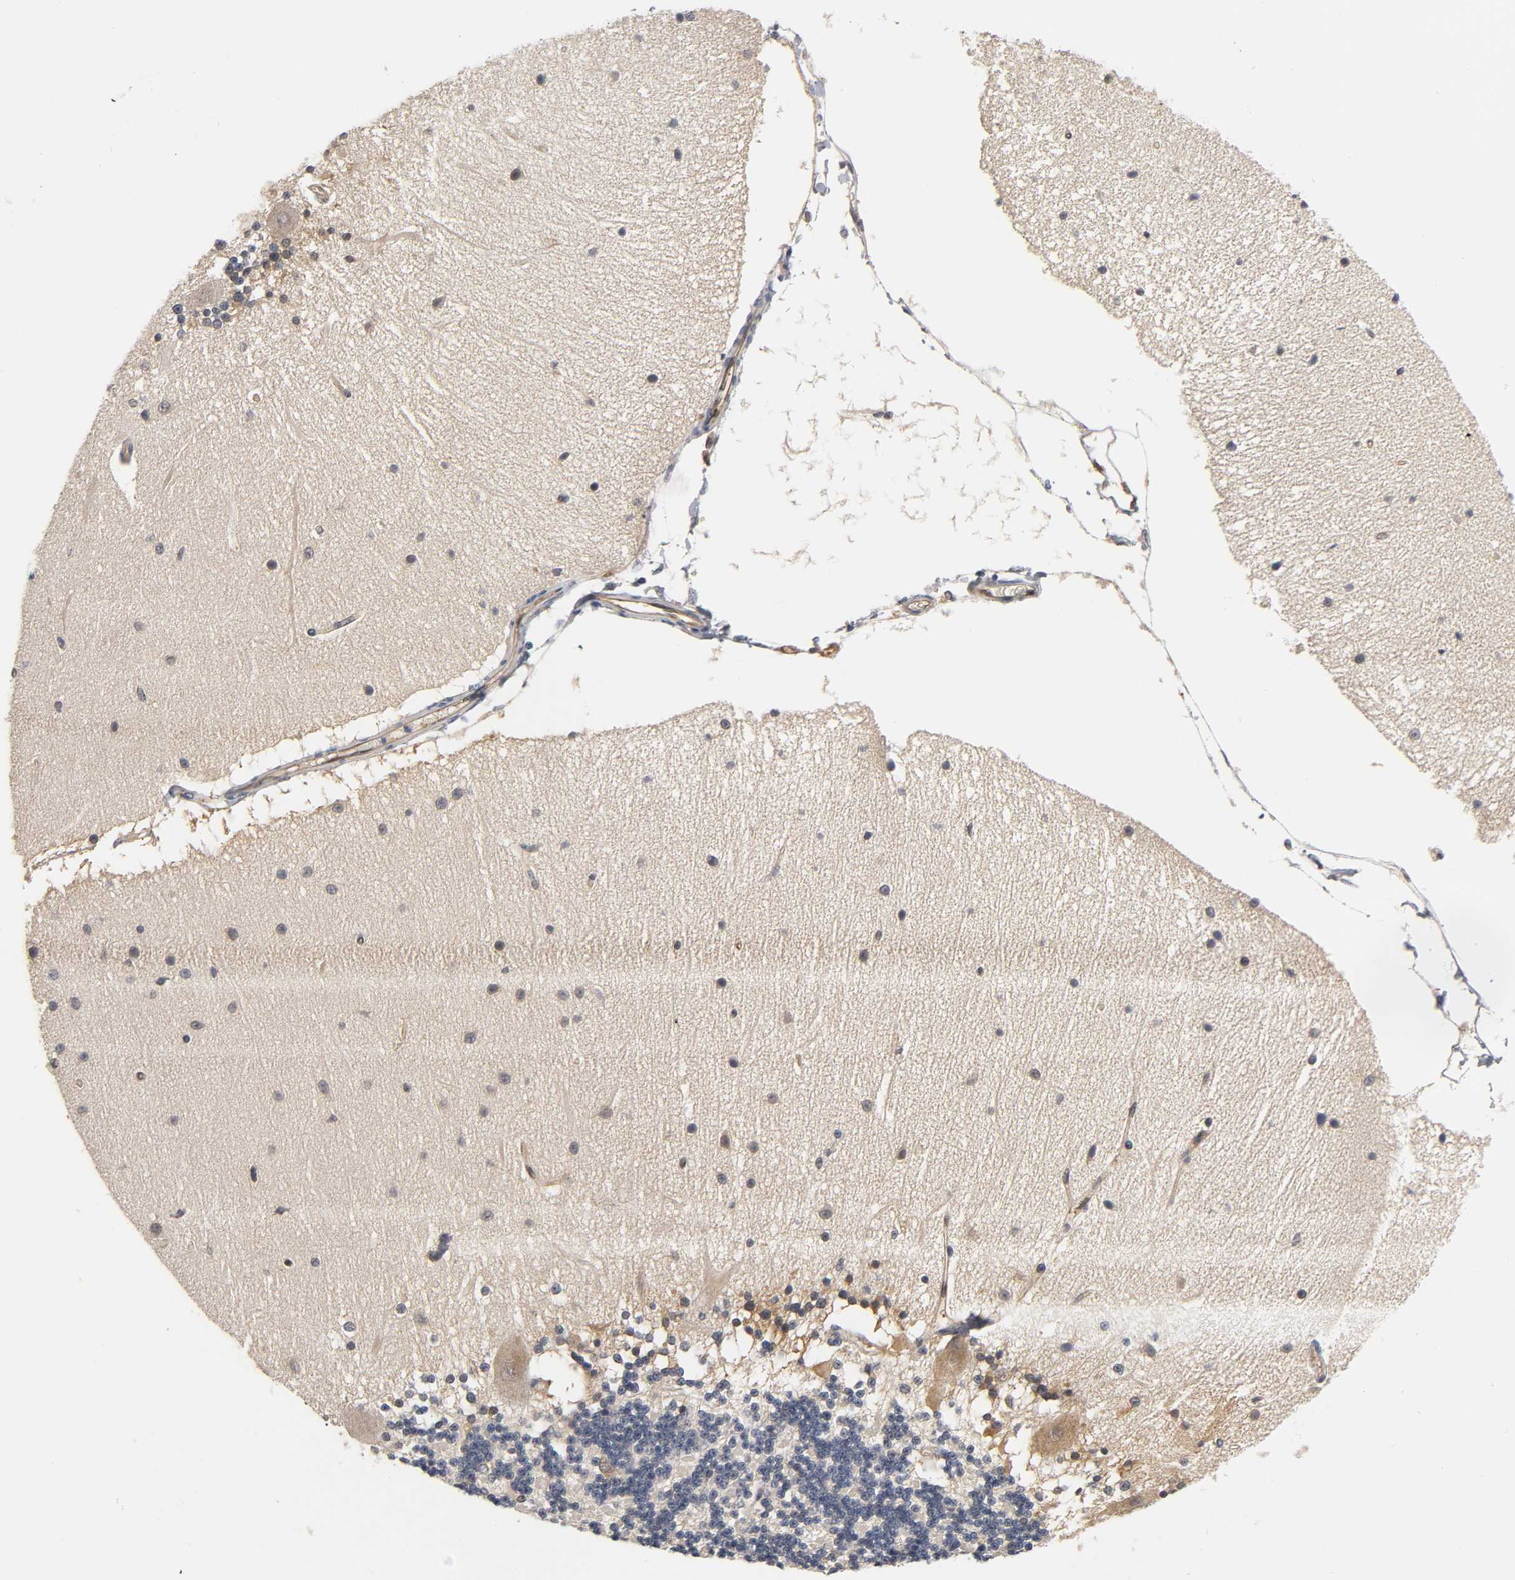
{"staining": {"intensity": "negative", "quantity": "none", "location": "none"}, "tissue": "cerebellum", "cell_type": "Cells in granular layer", "image_type": "normal", "snomed": [{"axis": "morphology", "description": "Normal tissue, NOS"}, {"axis": "topography", "description": "Cerebellum"}], "caption": "Immunohistochemistry (IHC) of benign cerebellum exhibits no expression in cells in granular layer. (Immunohistochemistry (IHC), brightfield microscopy, high magnification).", "gene": "FYN", "patient": {"sex": "female", "age": 54}}